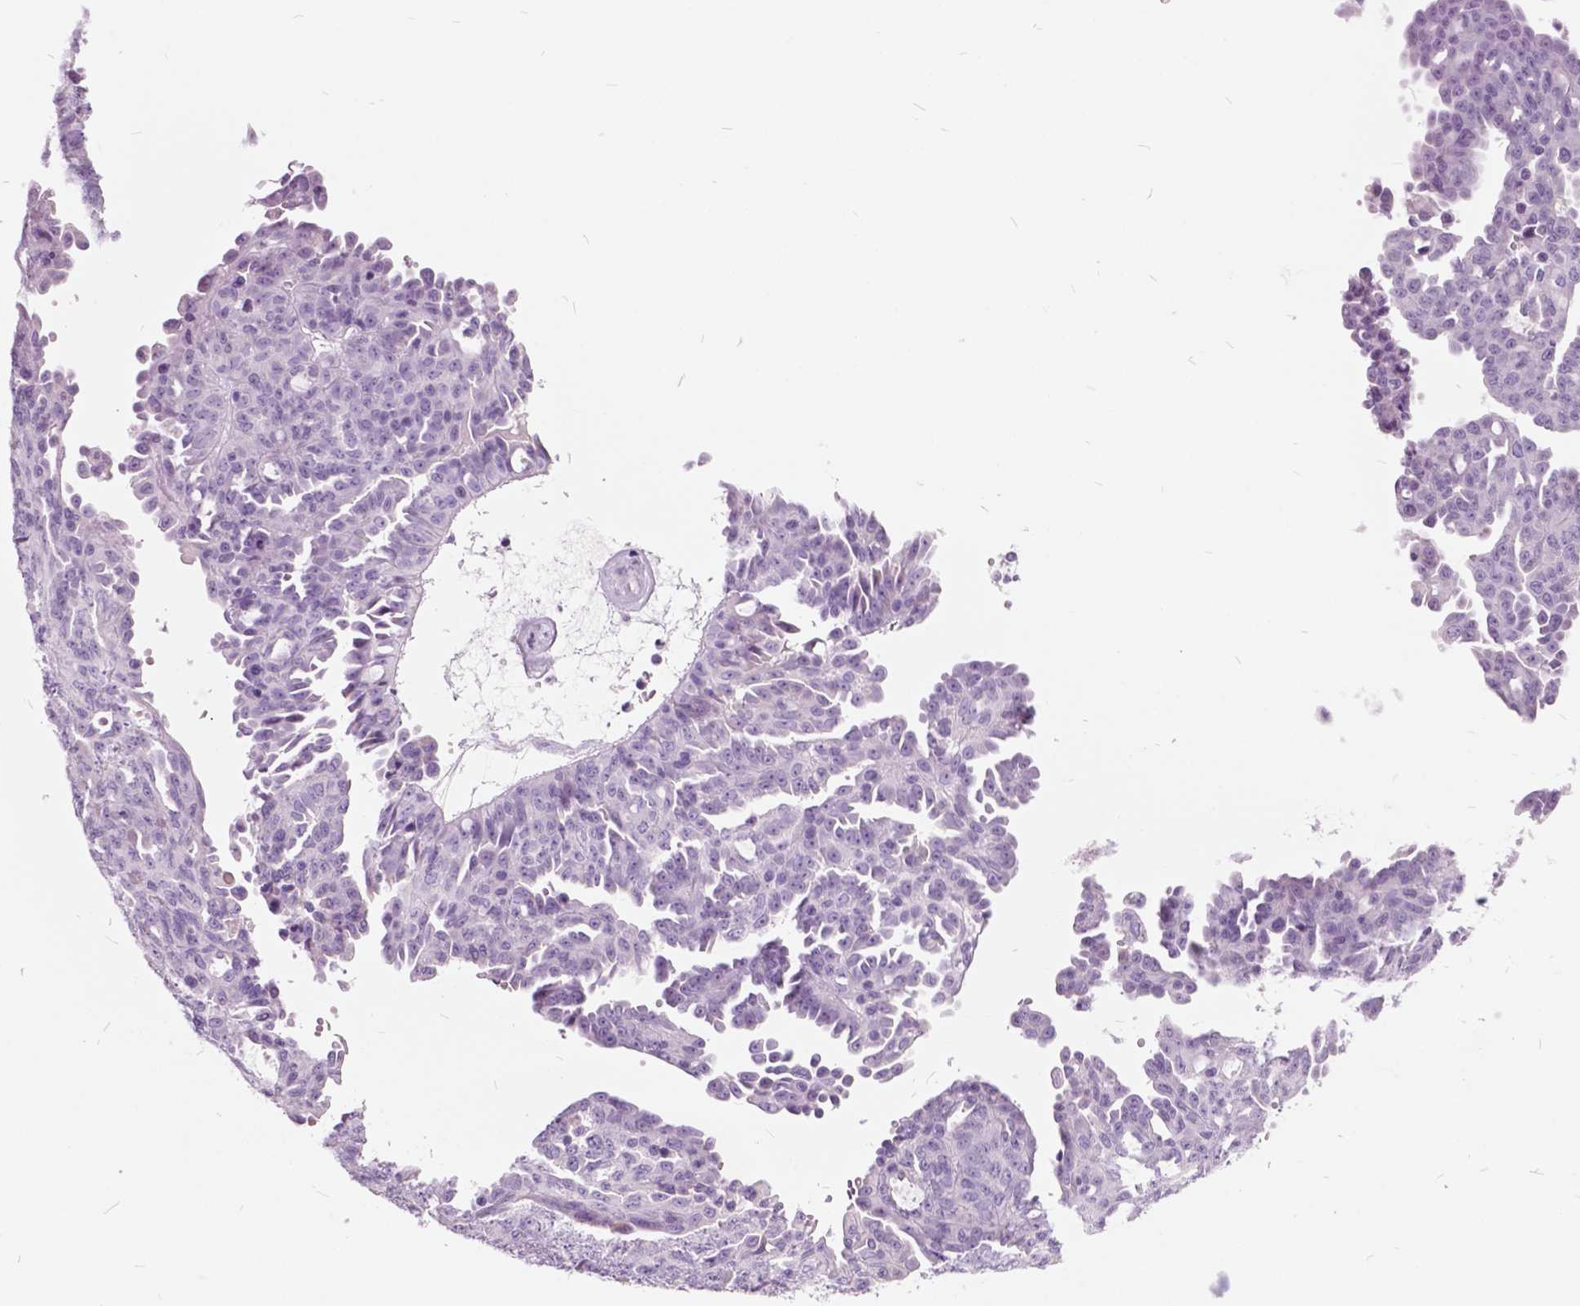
{"staining": {"intensity": "negative", "quantity": "none", "location": "none"}, "tissue": "ovarian cancer", "cell_type": "Tumor cells", "image_type": "cancer", "snomed": [{"axis": "morphology", "description": "Cystadenocarcinoma, serous, NOS"}, {"axis": "topography", "description": "Ovary"}], "caption": "A micrograph of ovarian serous cystadenocarcinoma stained for a protein displays no brown staining in tumor cells.", "gene": "GDF9", "patient": {"sex": "female", "age": 71}}